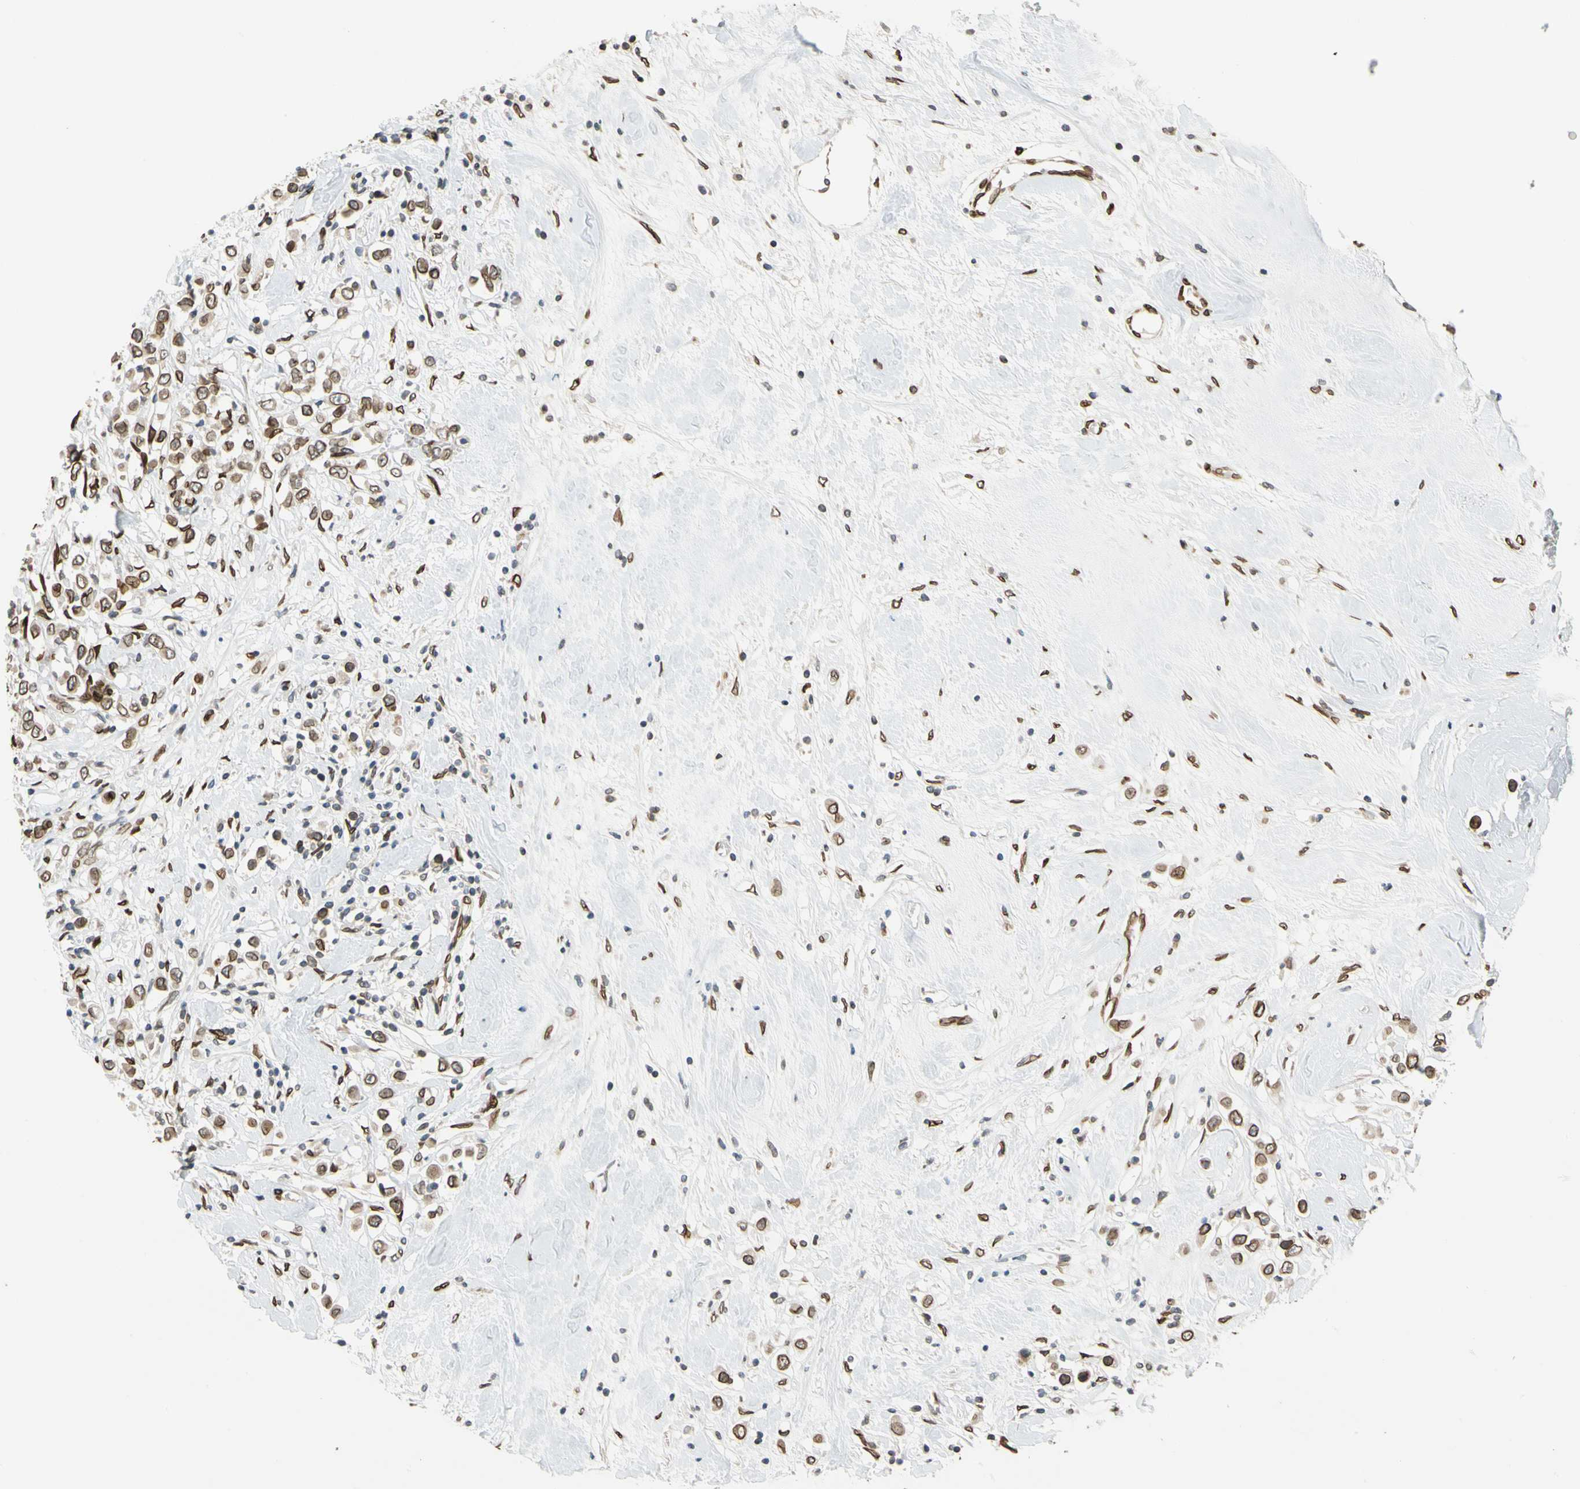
{"staining": {"intensity": "strong", "quantity": ">75%", "location": "cytoplasmic/membranous,nuclear"}, "tissue": "breast cancer", "cell_type": "Tumor cells", "image_type": "cancer", "snomed": [{"axis": "morphology", "description": "Duct carcinoma"}, {"axis": "topography", "description": "Breast"}], "caption": "Immunohistochemistry (IHC) (DAB (3,3'-diaminobenzidine)) staining of infiltrating ductal carcinoma (breast) exhibits strong cytoplasmic/membranous and nuclear protein staining in approximately >75% of tumor cells.", "gene": "SUN1", "patient": {"sex": "female", "age": 61}}